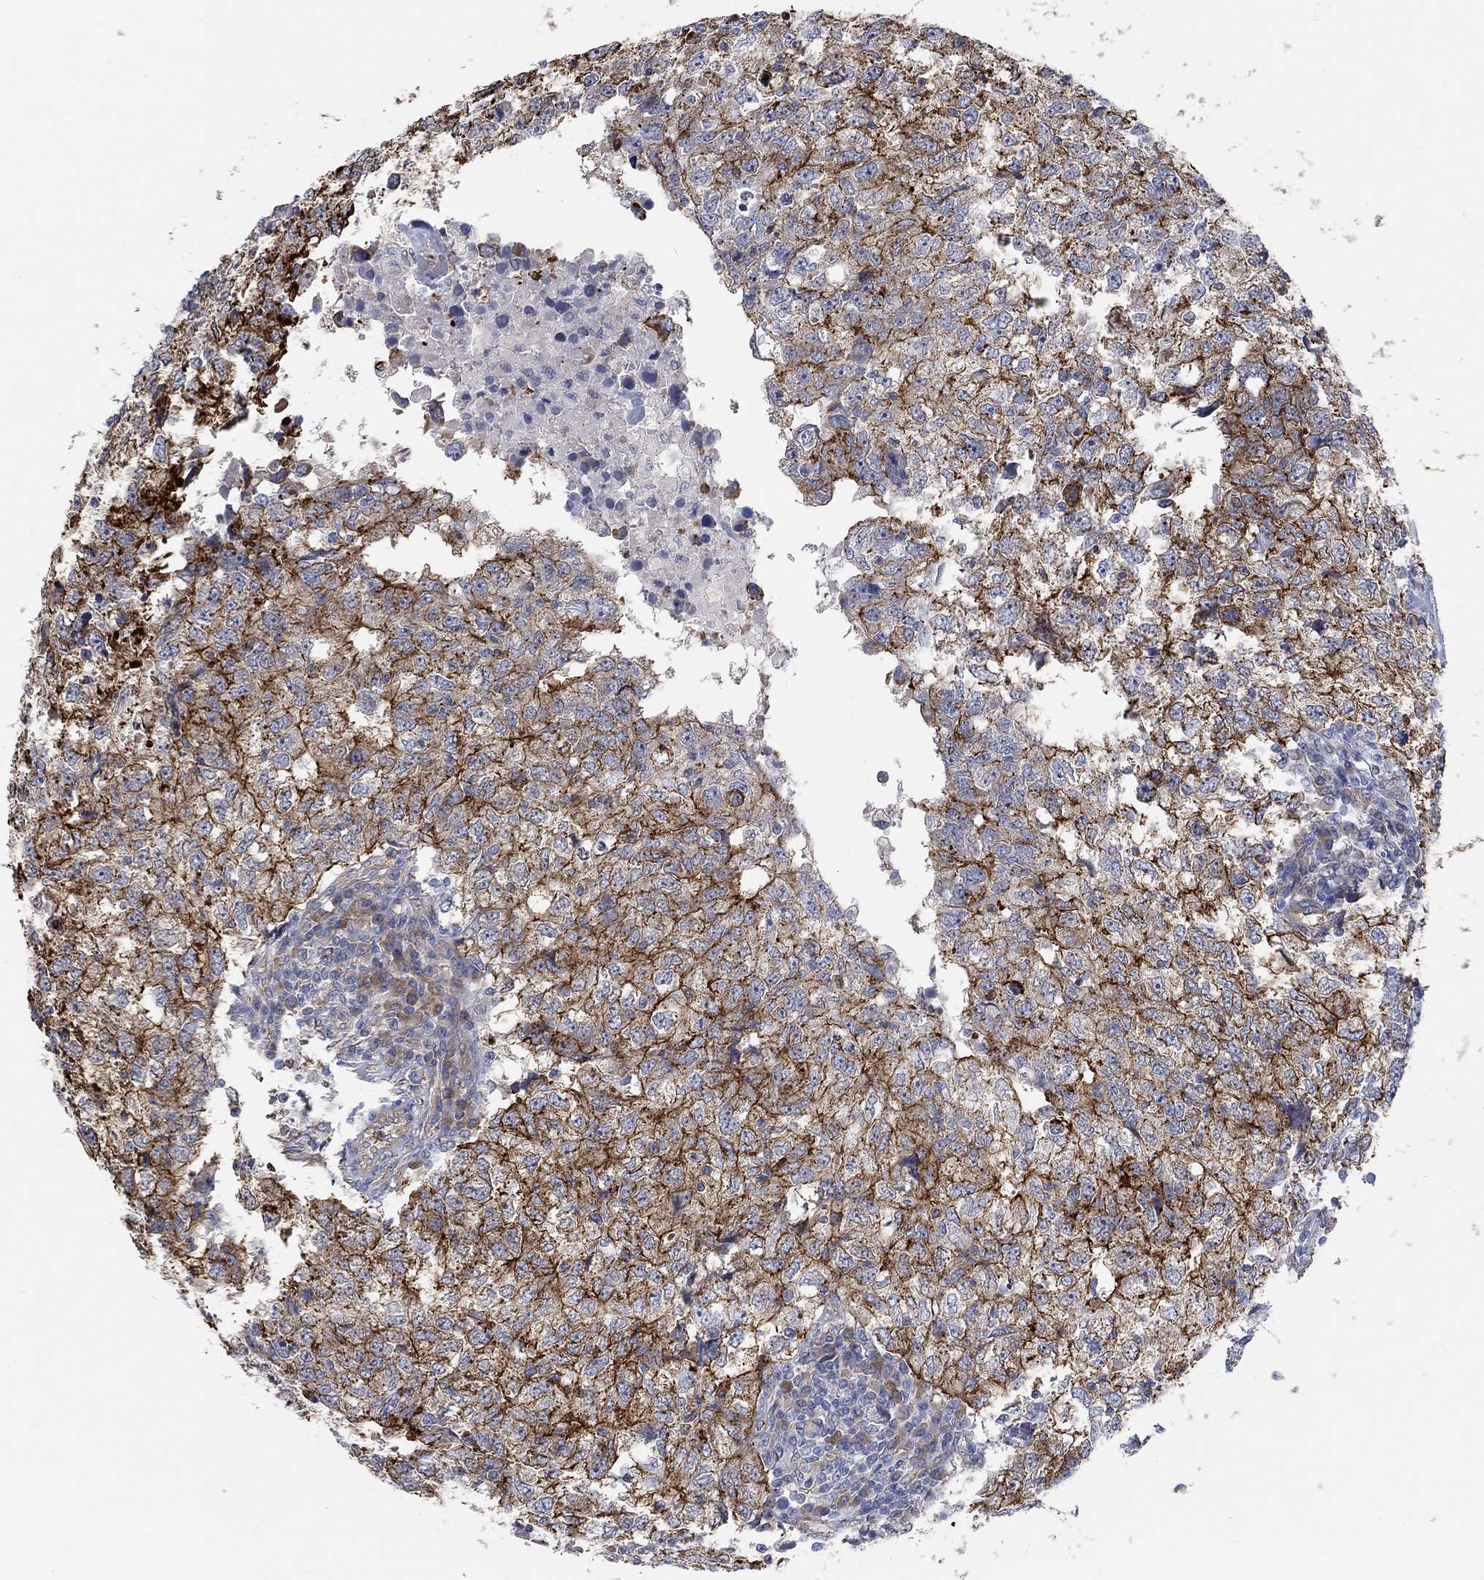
{"staining": {"intensity": "strong", "quantity": ">75%", "location": "cytoplasmic/membranous"}, "tissue": "breast cancer", "cell_type": "Tumor cells", "image_type": "cancer", "snomed": [{"axis": "morphology", "description": "Duct carcinoma"}, {"axis": "topography", "description": "Breast"}], "caption": "A high-resolution histopathology image shows immunohistochemistry staining of breast invasive ductal carcinoma, which displays strong cytoplasmic/membranous staining in approximately >75% of tumor cells.", "gene": "SYT16", "patient": {"sex": "female", "age": 30}}